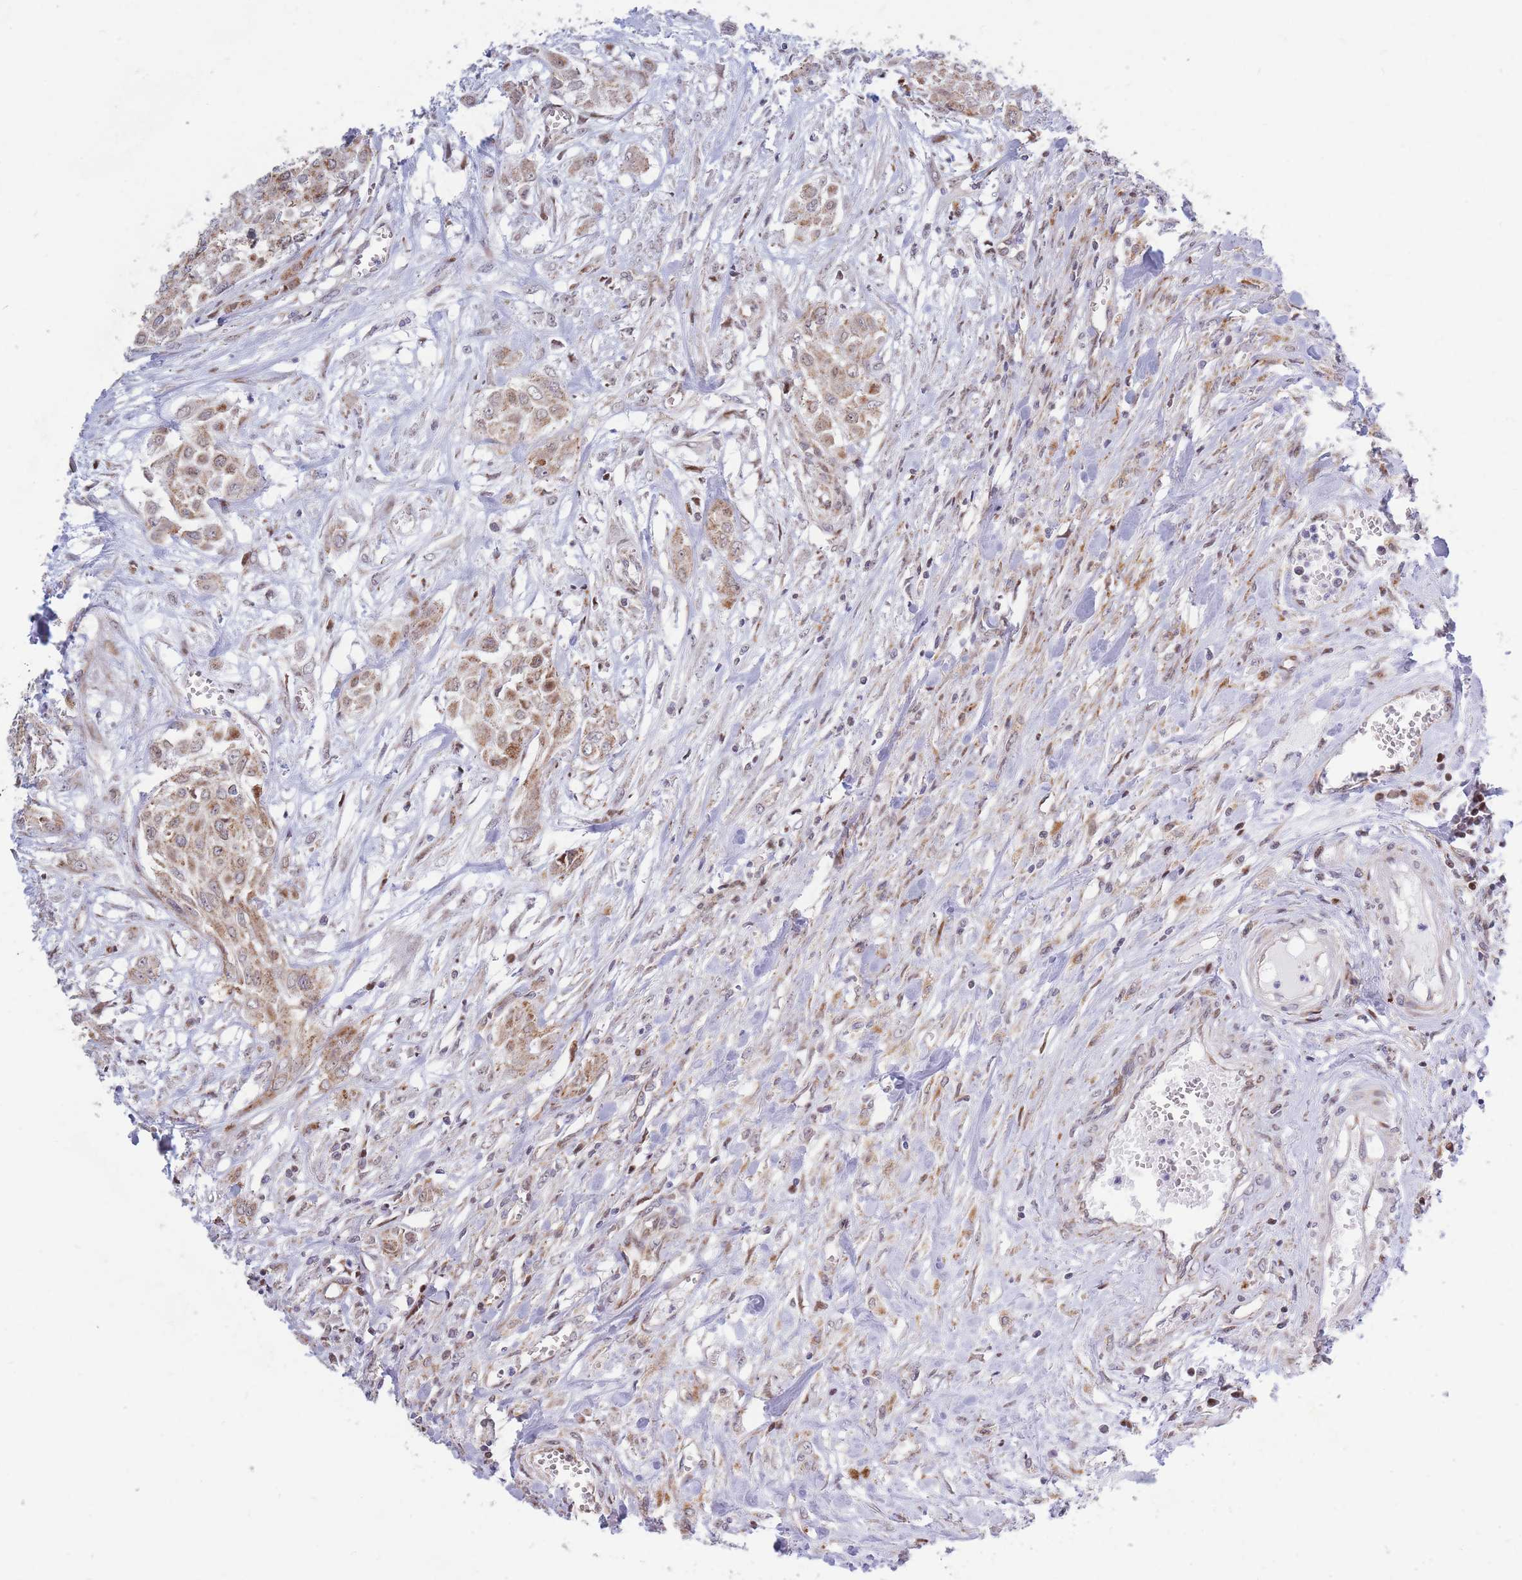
{"staining": {"intensity": "moderate", "quantity": ">75%", "location": "cytoplasmic/membranous"}, "tissue": "urothelial cancer", "cell_type": "Tumor cells", "image_type": "cancer", "snomed": [{"axis": "morphology", "description": "Urothelial carcinoma, High grade"}, {"axis": "topography", "description": "Urinary bladder"}], "caption": "Human high-grade urothelial carcinoma stained for a protein (brown) demonstrates moderate cytoplasmic/membranous positive positivity in about >75% of tumor cells.", "gene": "MOB4", "patient": {"sex": "male", "age": 57}}